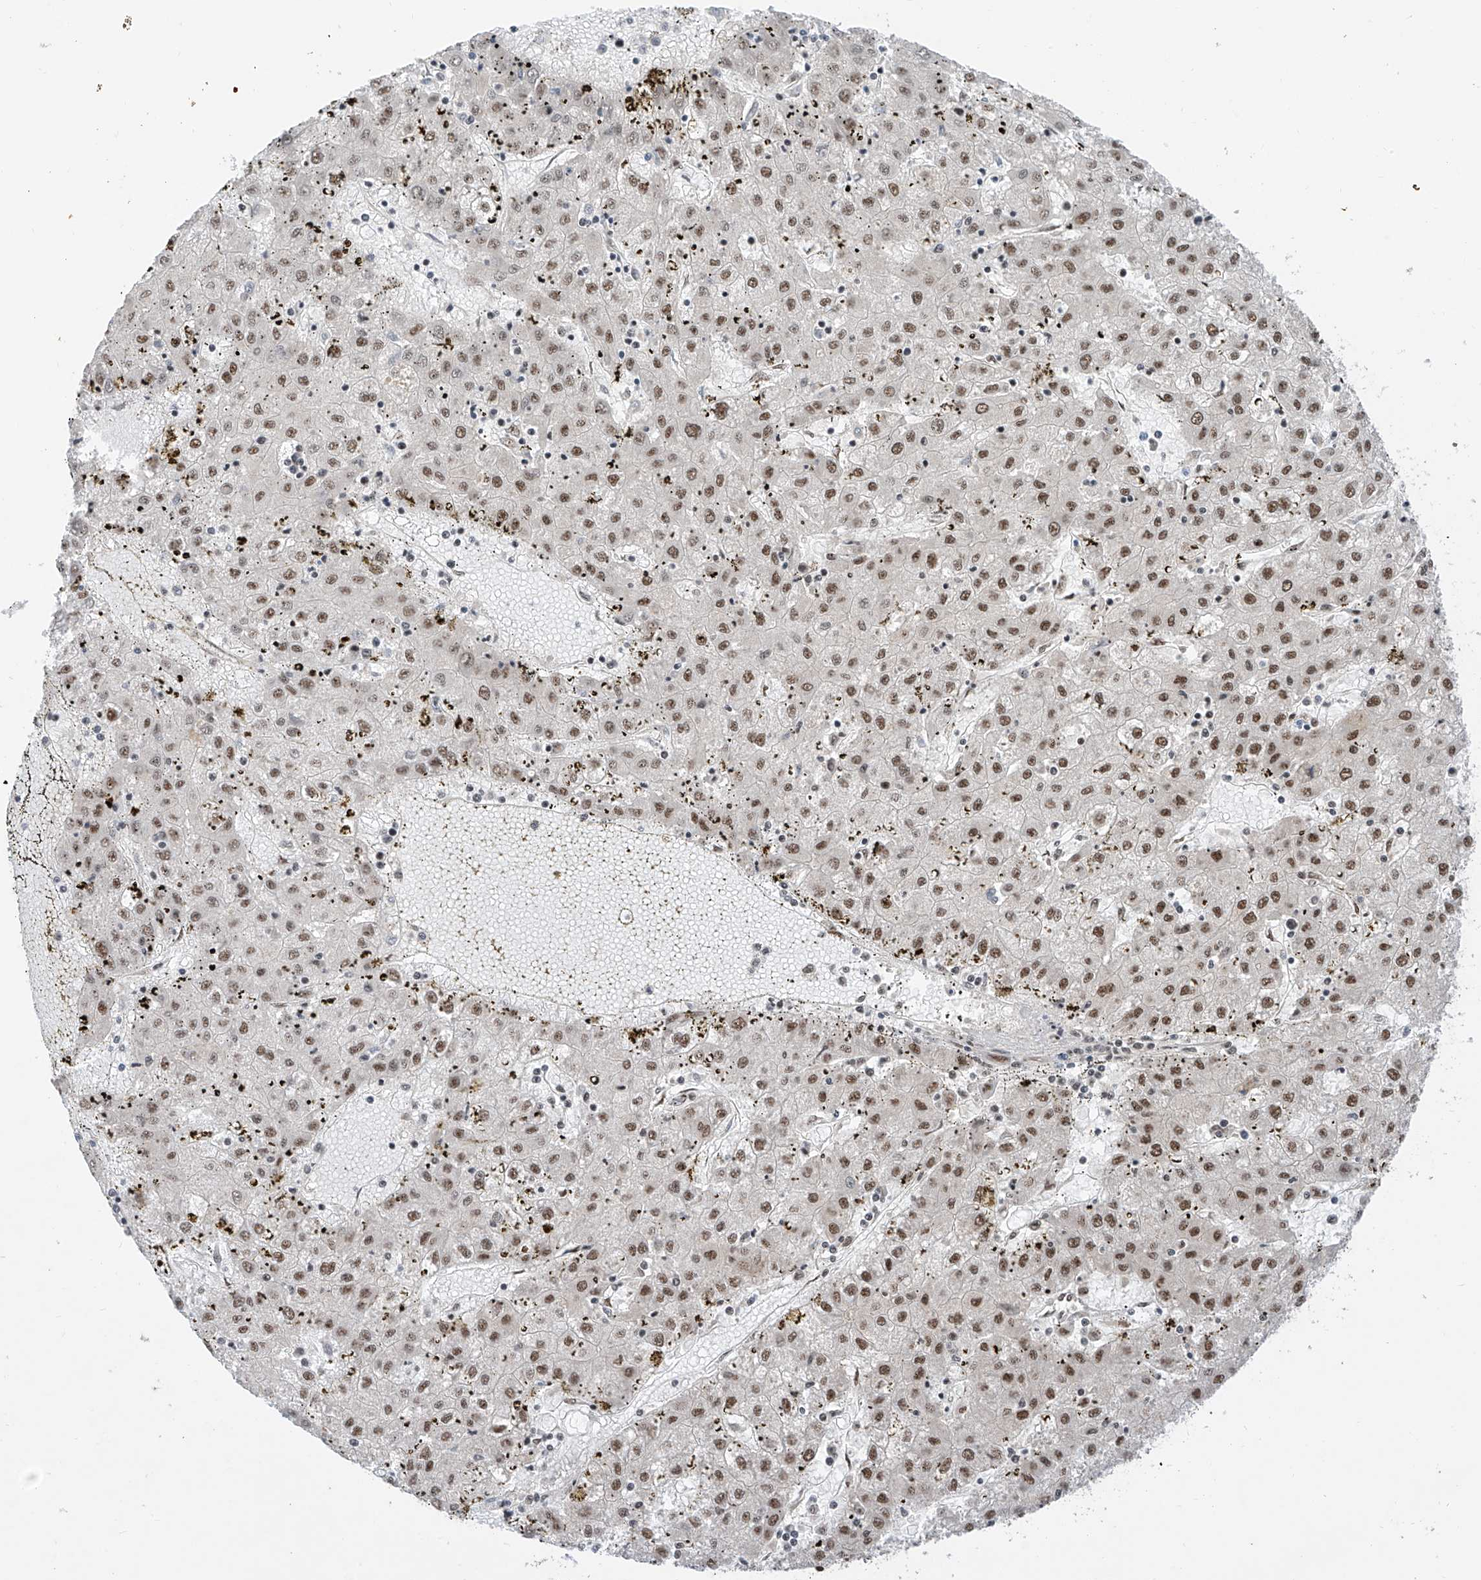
{"staining": {"intensity": "moderate", "quantity": ">75%", "location": "nuclear"}, "tissue": "liver cancer", "cell_type": "Tumor cells", "image_type": "cancer", "snomed": [{"axis": "morphology", "description": "Carcinoma, Hepatocellular, NOS"}, {"axis": "topography", "description": "Liver"}], "caption": "Liver hepatocellular carcinoma was stained to show a protein in brown. There is medium levels of moderate nuclear staining in approximately >75% of tumor cells. (IHC, brightfield microscopy, high magnification).", "gene": "RPAIN", "patient": {"sex": "male", "age": 72}}